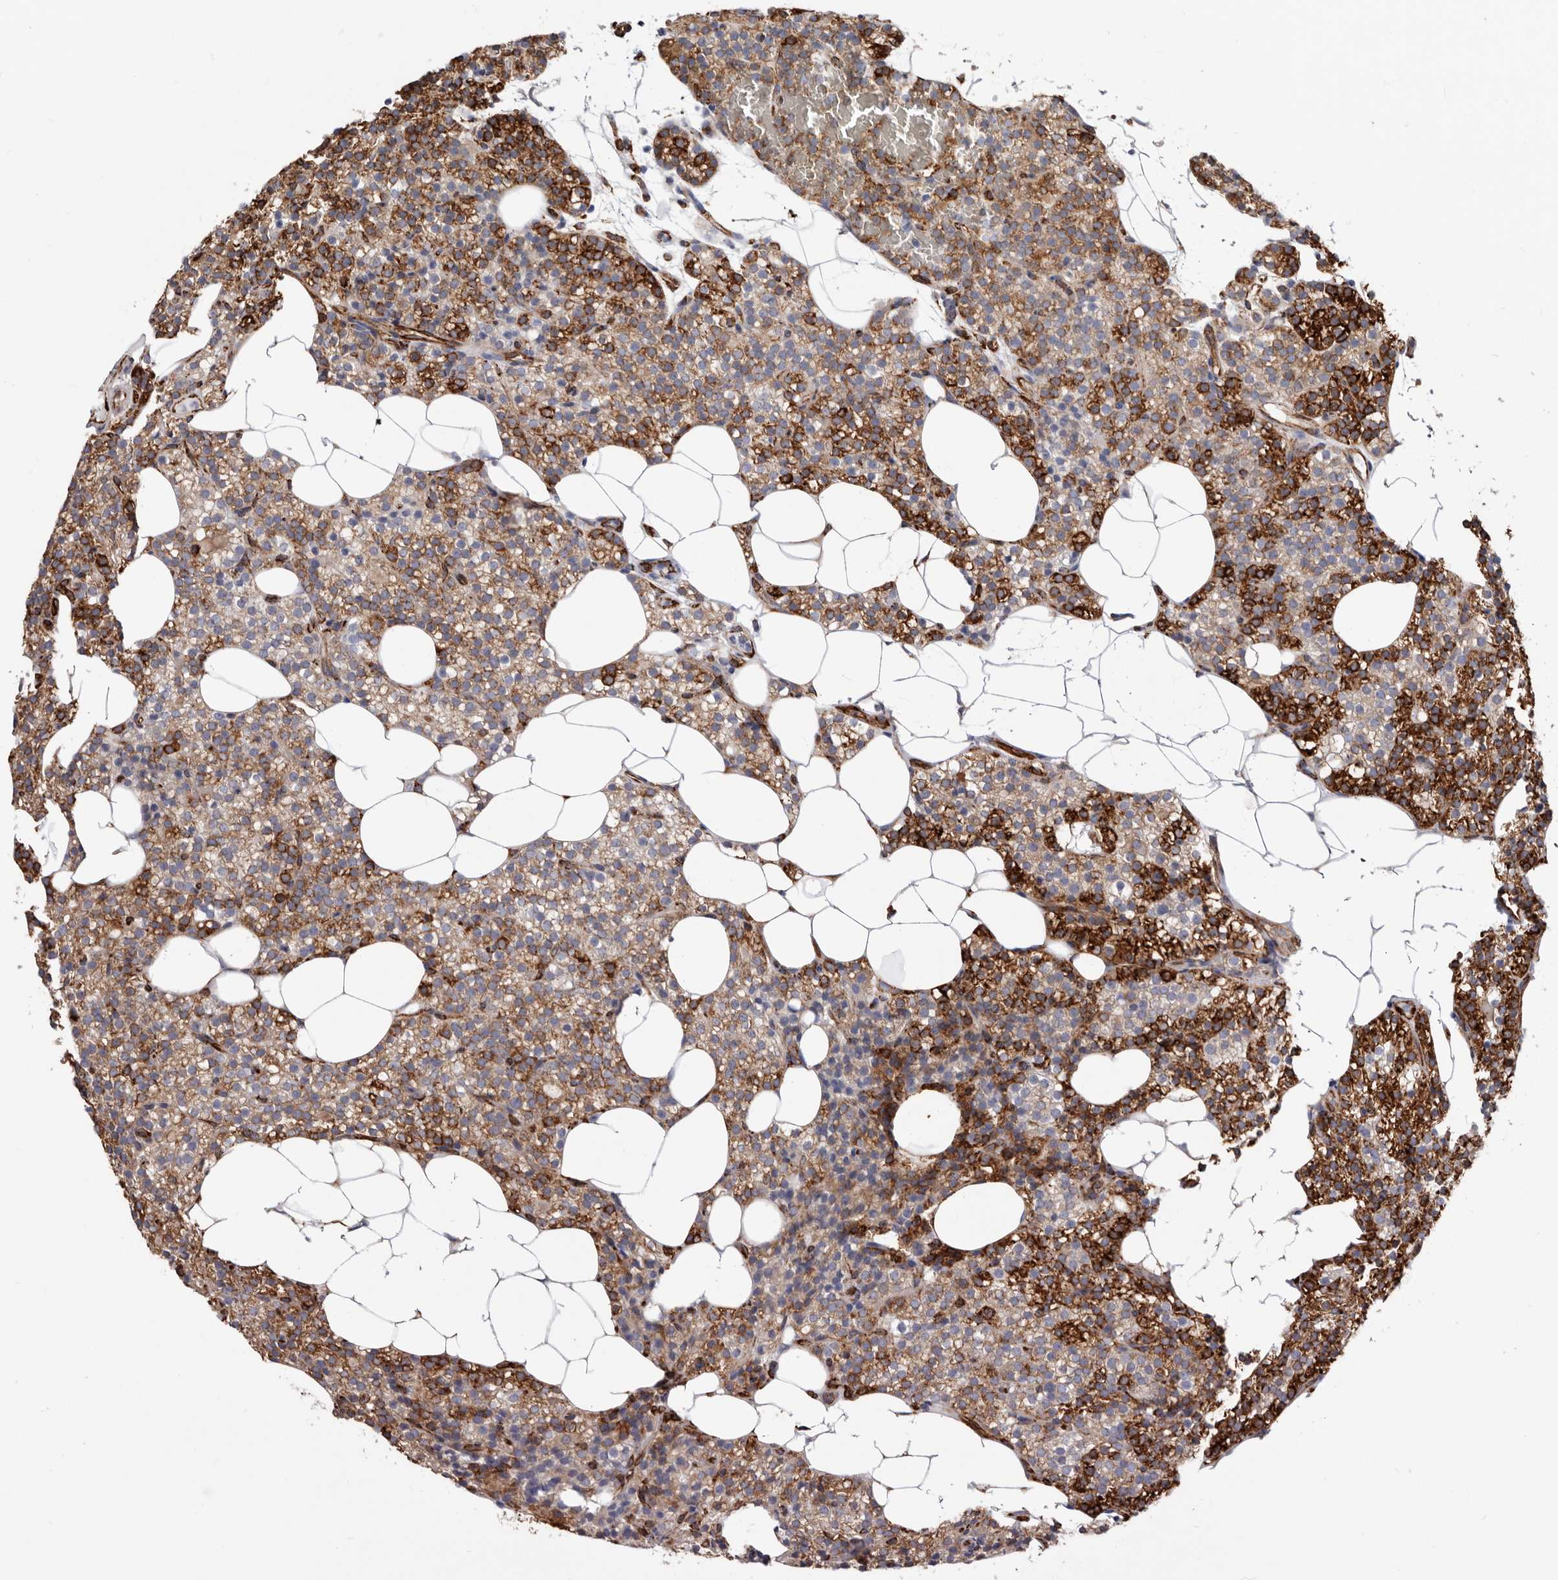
{"staining": {"intensity": "moderate", "quantity": ">75%", "location": "cytoplasmic/membranous"}, "tissue": "parathyroid gland", "cell_type": "Glandular cells", "image_type": "normal", "snomed": [{"axis": "morphology", "description": "Normal tissue, NOS"}, {"axis": "topography", "description": "Parathyroid gland"}], "caption": "Protein staining demonstrates moderate cytoplasmic/membranous staining in about >75% of glandular cells in unremarkable parathyroid gland.", "gene": "SEMA3E", "patient": {"sex": "female", "age": 56}}